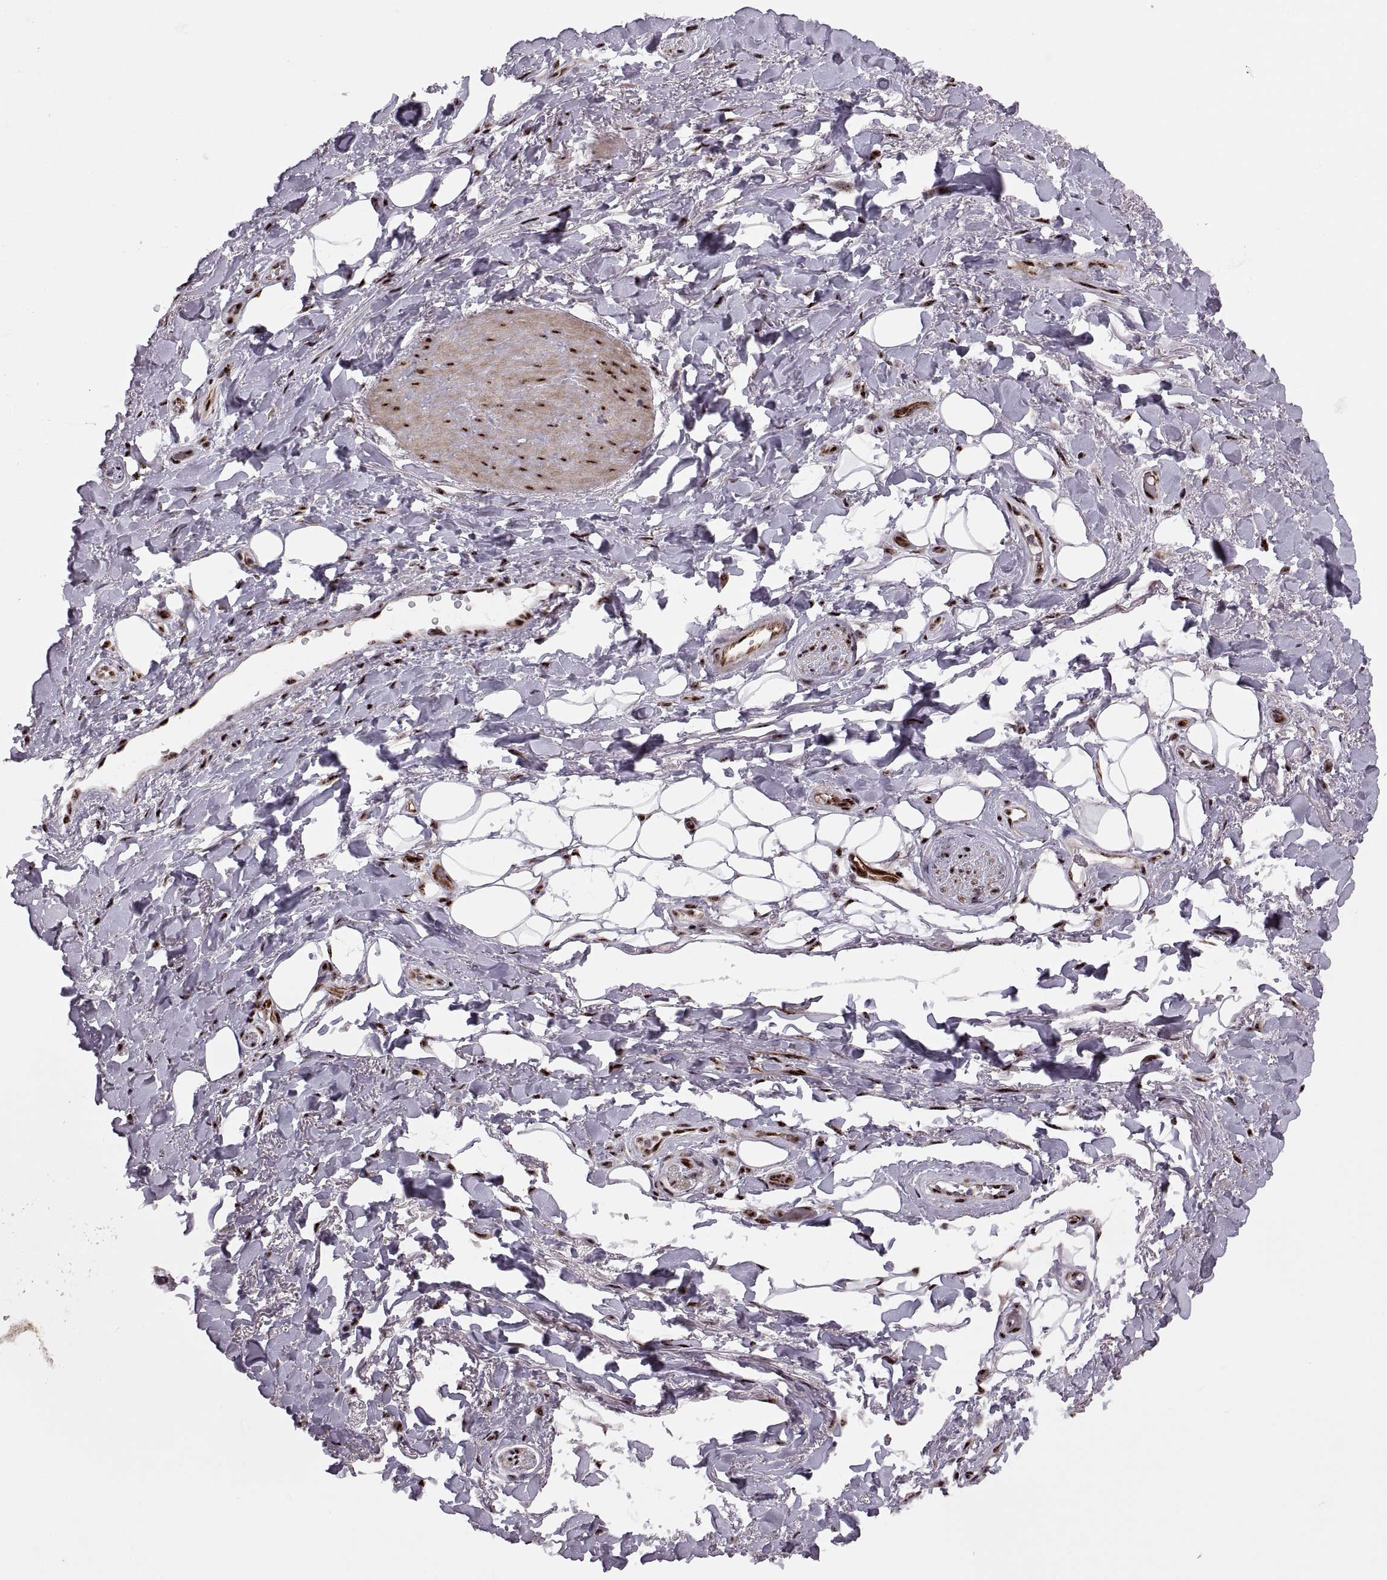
{"staining": {"intensity": "moderate", "quantity": "<25%", "location": "nuclear"}, "tissue": "adipose tissue", "cell_type": "Adipocytes", "image_type": "normal", "snomed": [{"axis": "morphology", "description": "Normal tissue, NOS"}, {"axis": "topography", "description": "Anal"}, {"axis": "topography", "description": "Peripheral nerve tissue"}], "caption": "This micrograph reveals IHC staining of benign human adipose tissue, with low moderate nuclear positivity in about <25% of adipocytes.", "gene": "ZCCHC17", "patient": {"sex": "male", "age": 53}}